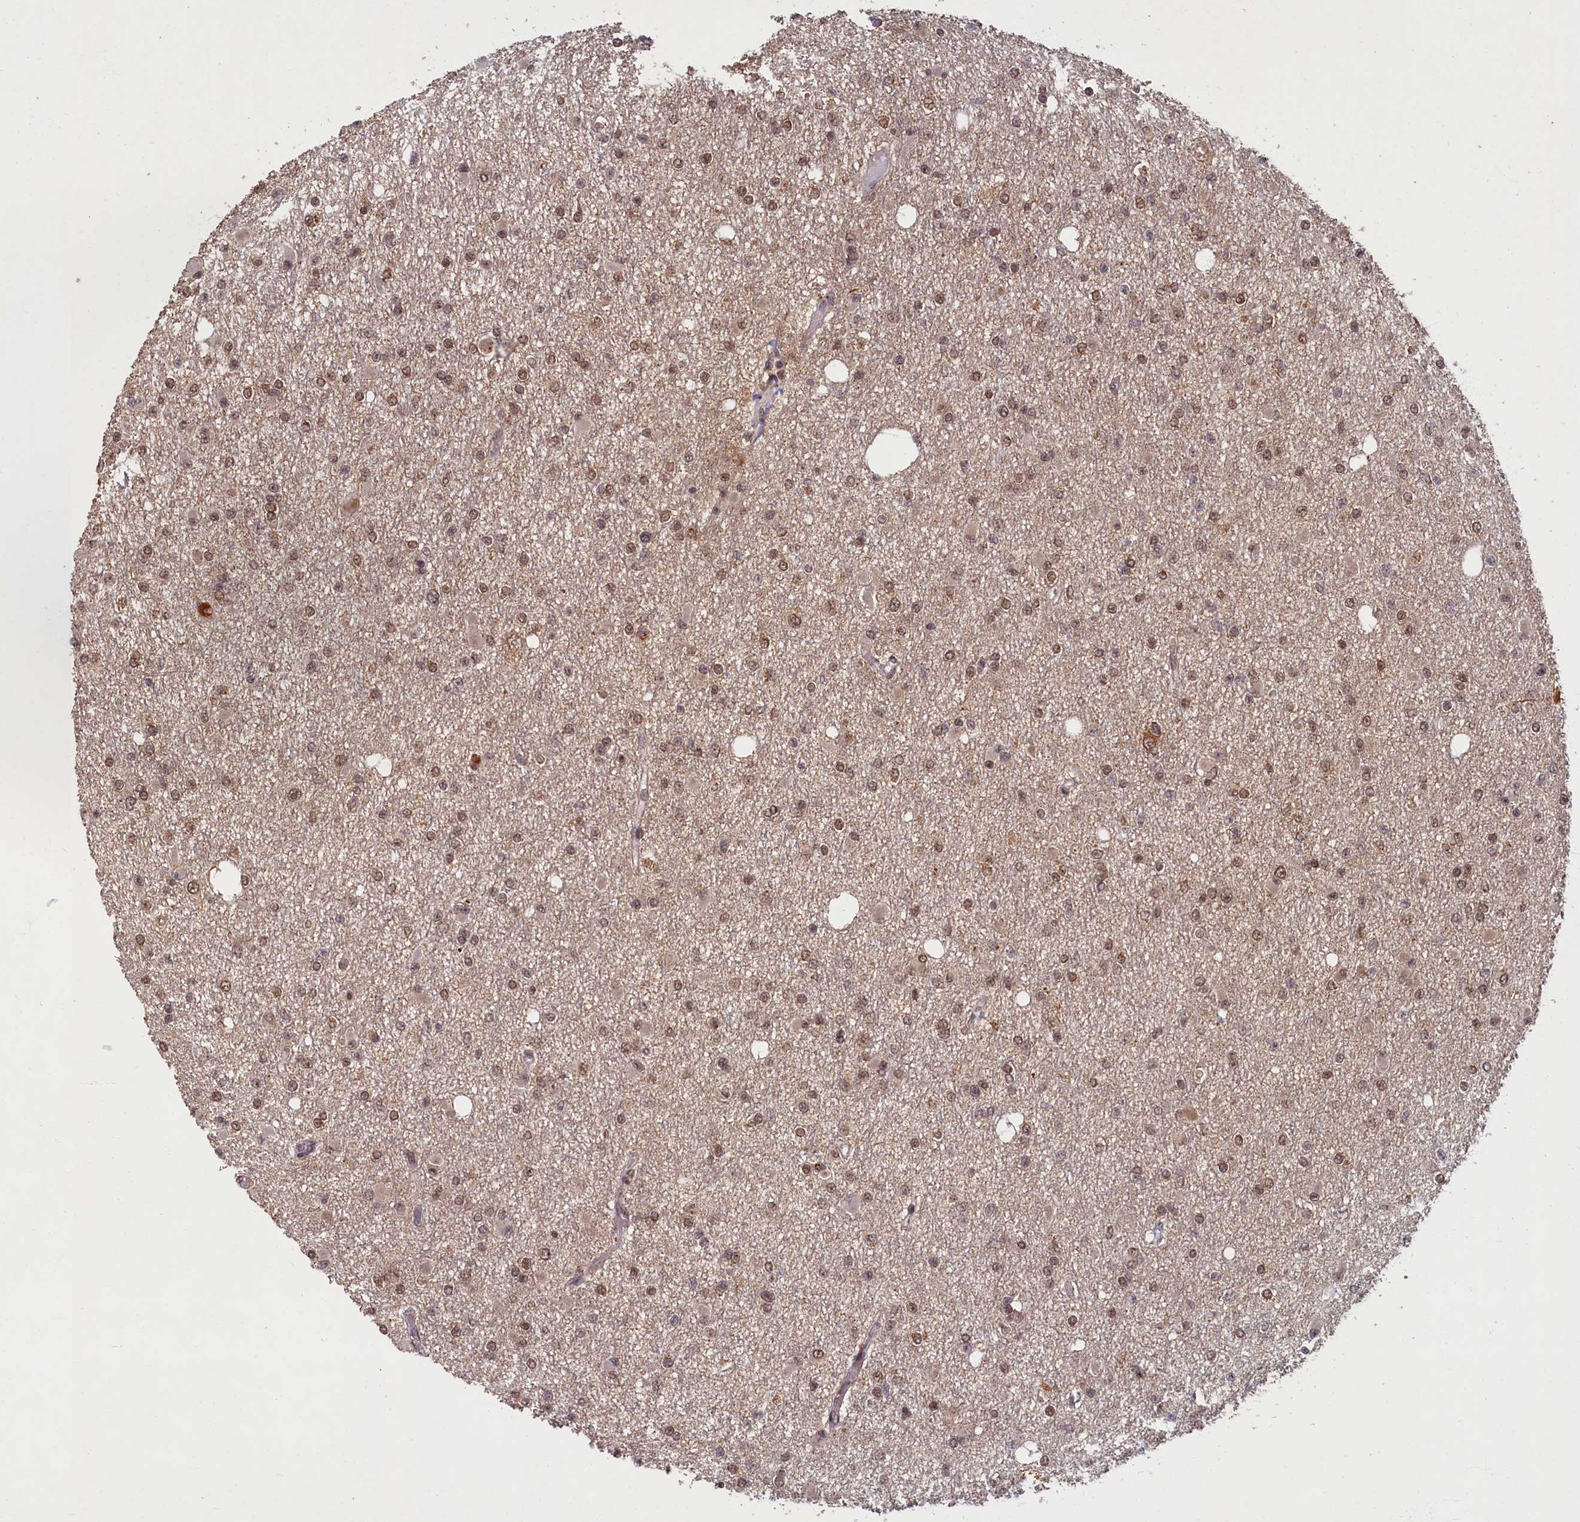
{"staining": {"intensity": "moderate", "quantity": ">75%", "location": "nuclear"}, "tissue": "glioma", "cell_type": "Tumor cells", "image_type": "cancer", "snomed": [{"axis": "morphology", "description": "Glioma, malignant, Low grade"}, {"axis": "topography", "description": "Brain"}], "caption": "Immunohistochemical staining of human glioma displays moderate nuclear protein positivity in approximately >75% of tumor cells.", "gene": "BRCA1", "patient": {"sex": "female", "age": 22}}